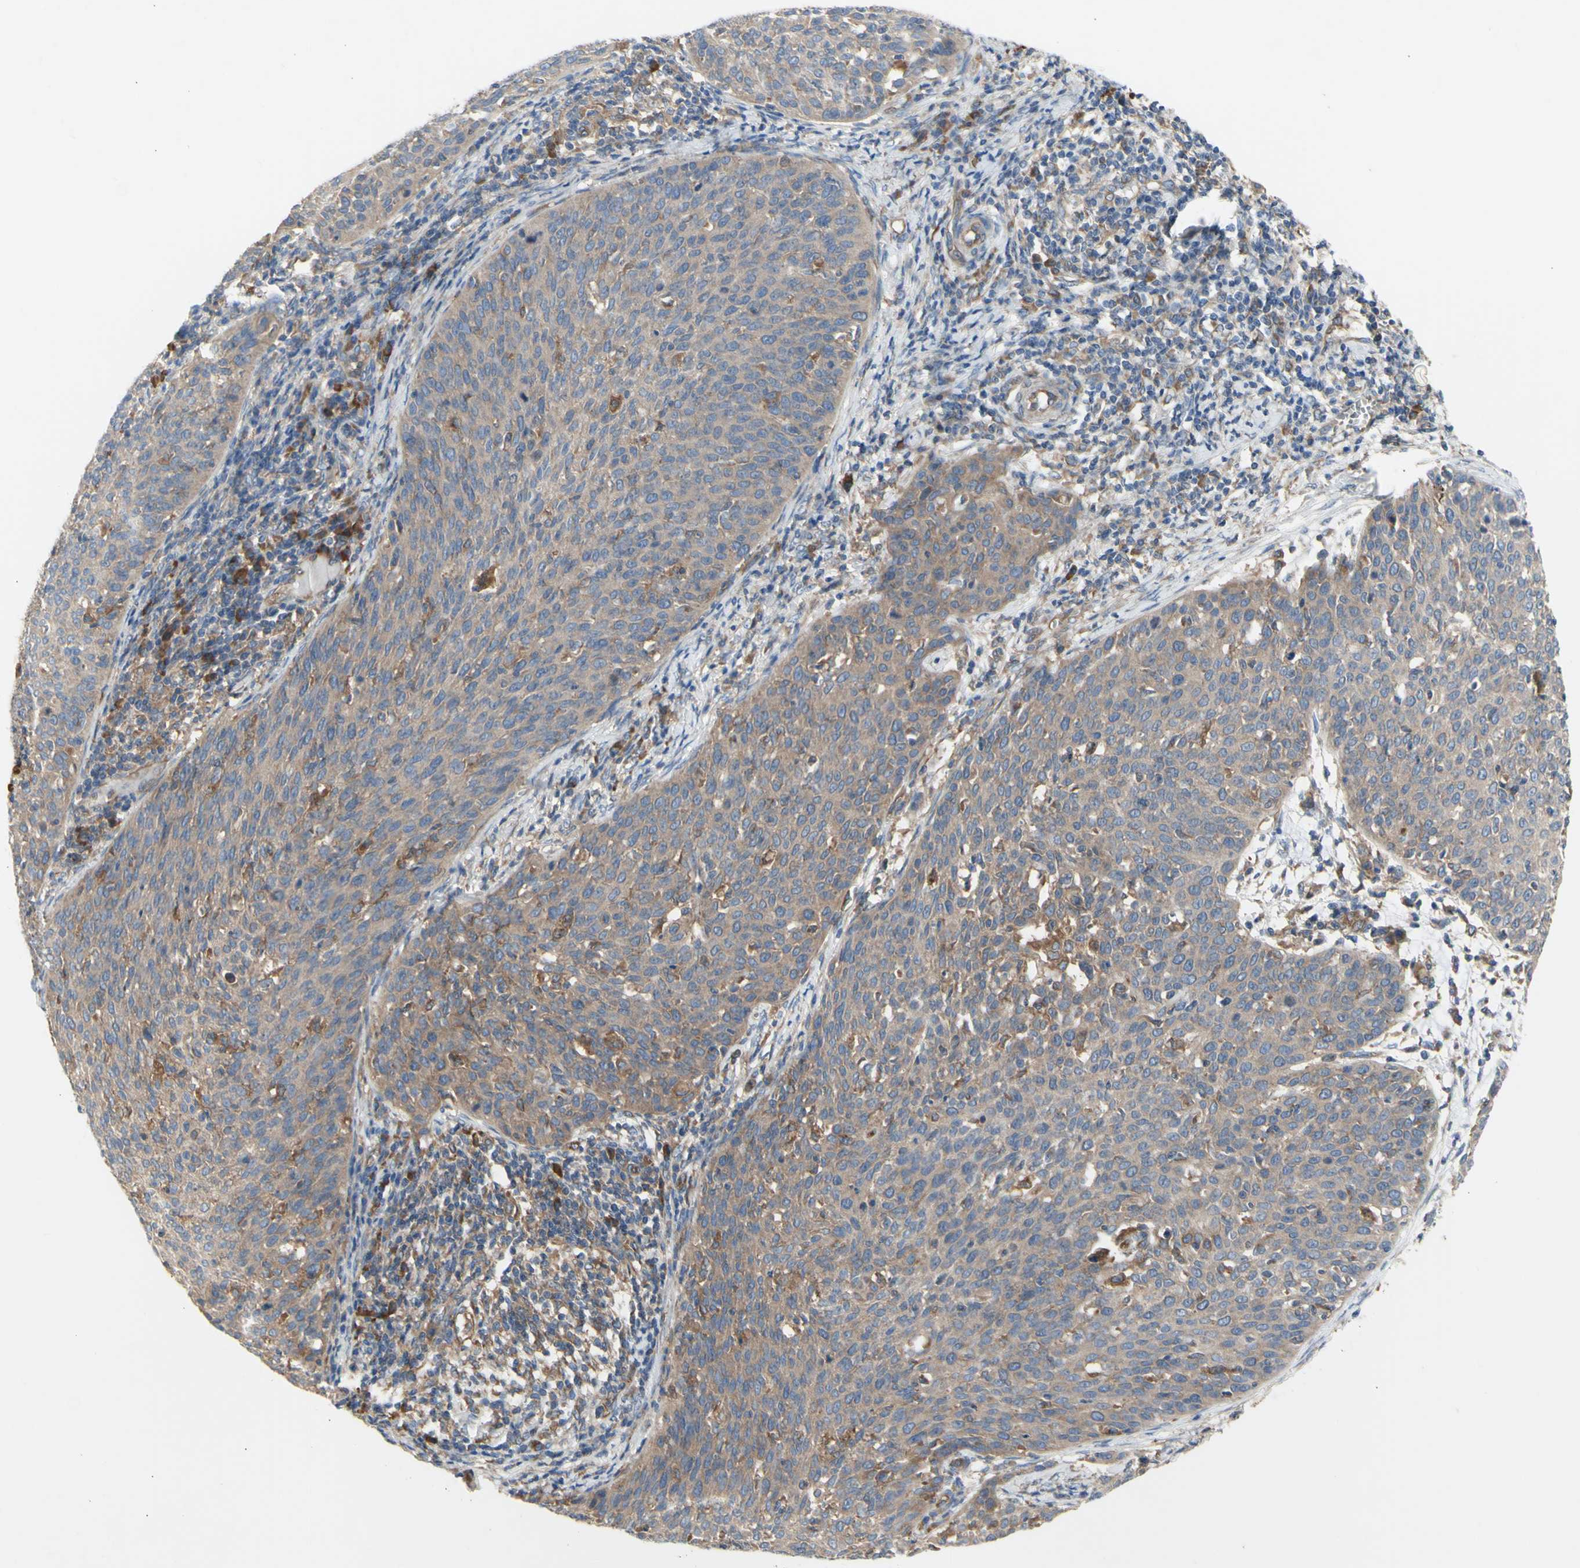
{"staining": {"intensity": "weak", "quantity": ">75%", "location": "cytoplasmic/membranous"}, "tissue": "cervical cancer", "cell_type": "Tumor cells", "image_type": "cancer", "snomed": [{"axis": "morphology", "description": "Squamous cell carcinoma, NOS"}, {"axis": "topography", "description": "Cervix"}], "caption": "Brown immunohistochemical staining in human squamous cell carcinoma (cervical) reveals weak cytoplasmic/membranous expression in about >75% of tumor cells. (brown staining indicates protein expression, while blue staining denotes nuclei).", "gene": "KLC1", "patient": {"sex": "female", "age": 38}}